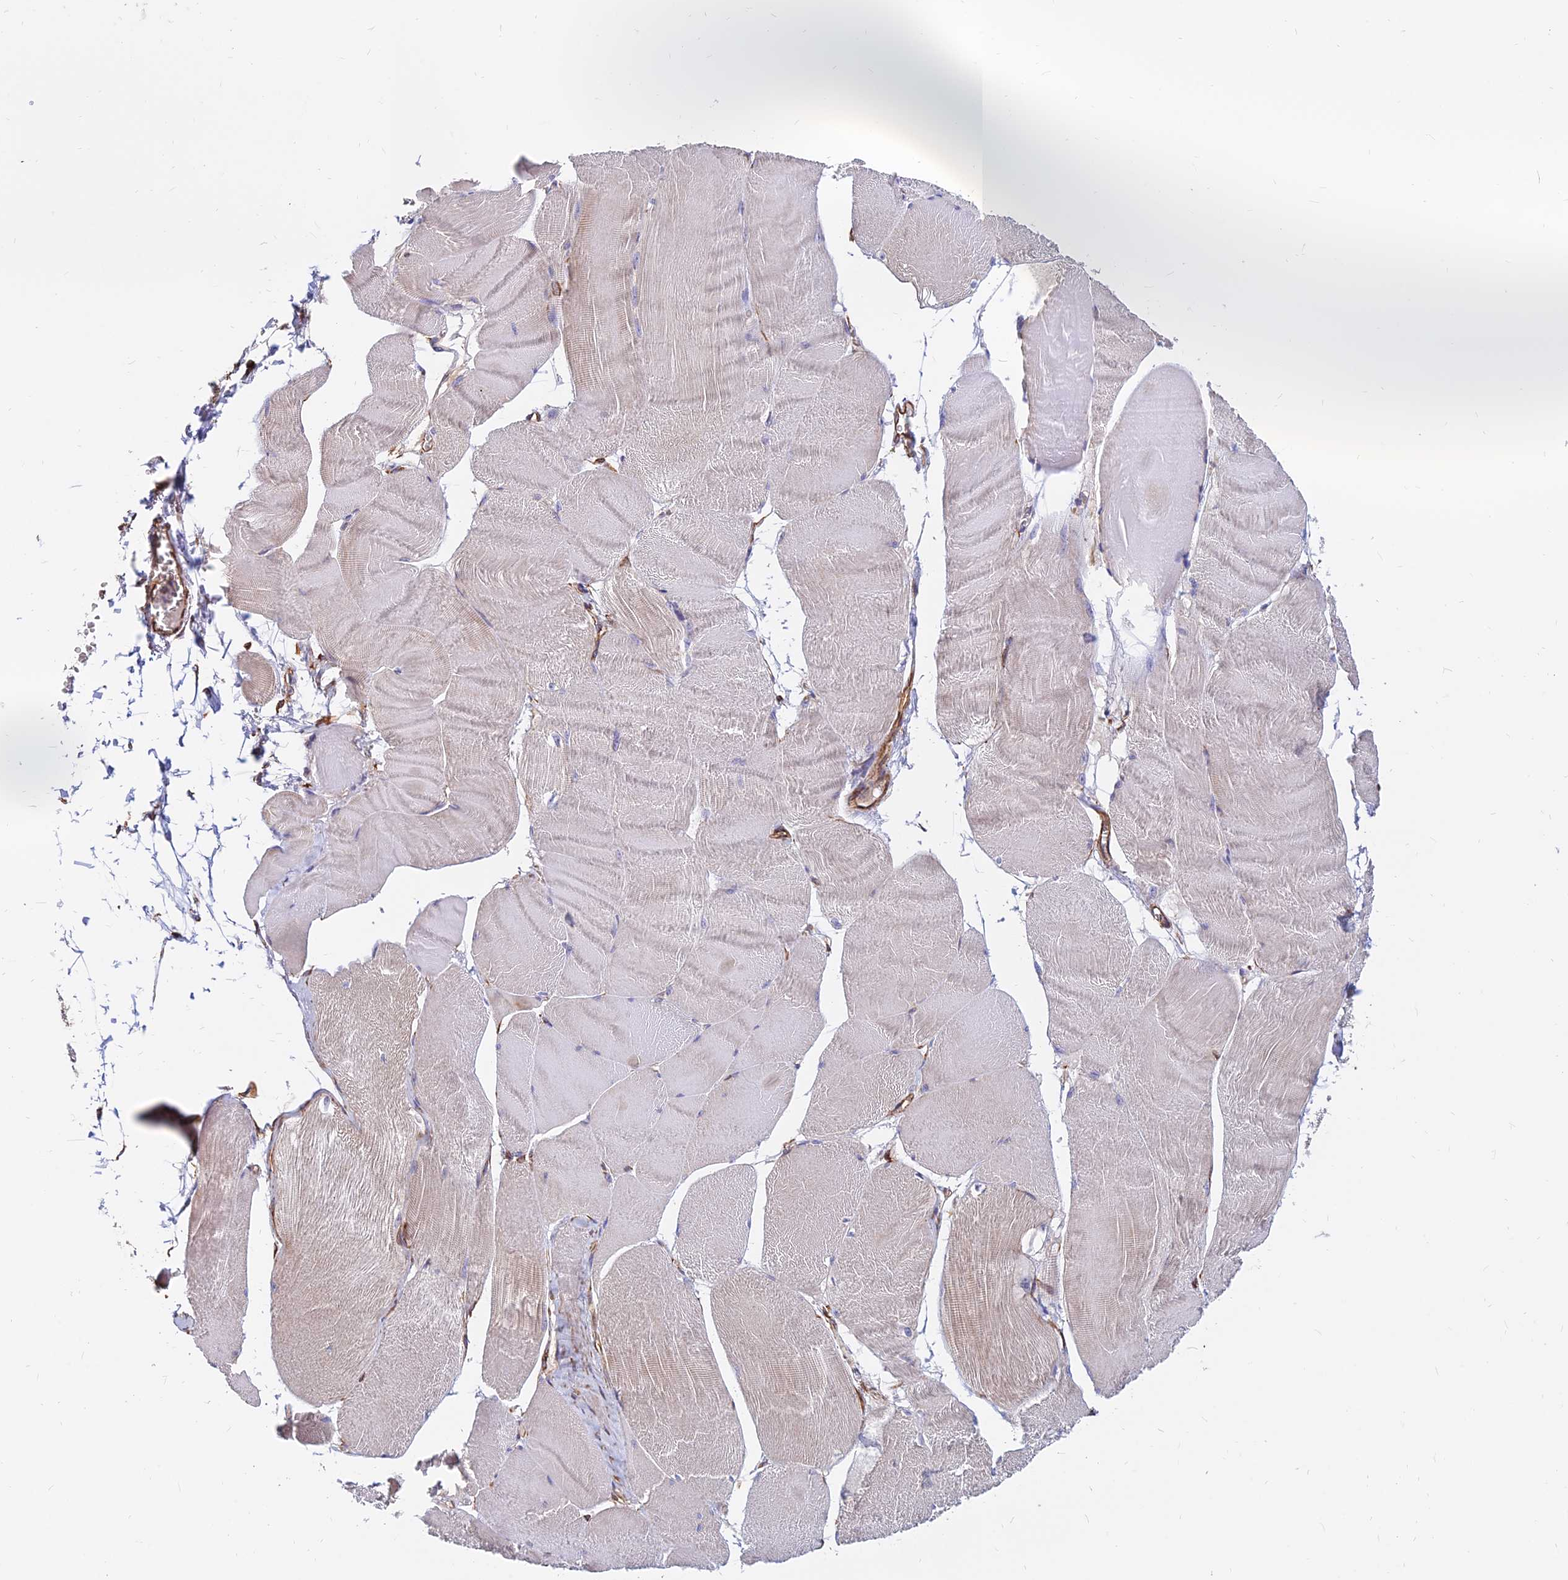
{"staining": {"intensity": "weak", "quantity": "<25%", "location": "cytoplasmic/membranous"}, "tissue": "skeletal muscle", "cell_type": "Myocytes", "image_type": "normal", "snomed": [{"axis": "morphology", "description": "Normal tissue, NOS"}, {"axis": "morphology", "description": "Basal cell carcinoma"}, {"axis": "topography", "description": "Skeletal muscle"}], "caption": "High magnification brightfield microscopy of benign skeletal muscle stained with DAB (3,3'-diaminobenzidine) (brown) and counterstained with hematoxylin (blue): myocytes show no significant expression.", "gene": "CDK18", "patient": {"sex": "female", "age": 64}}